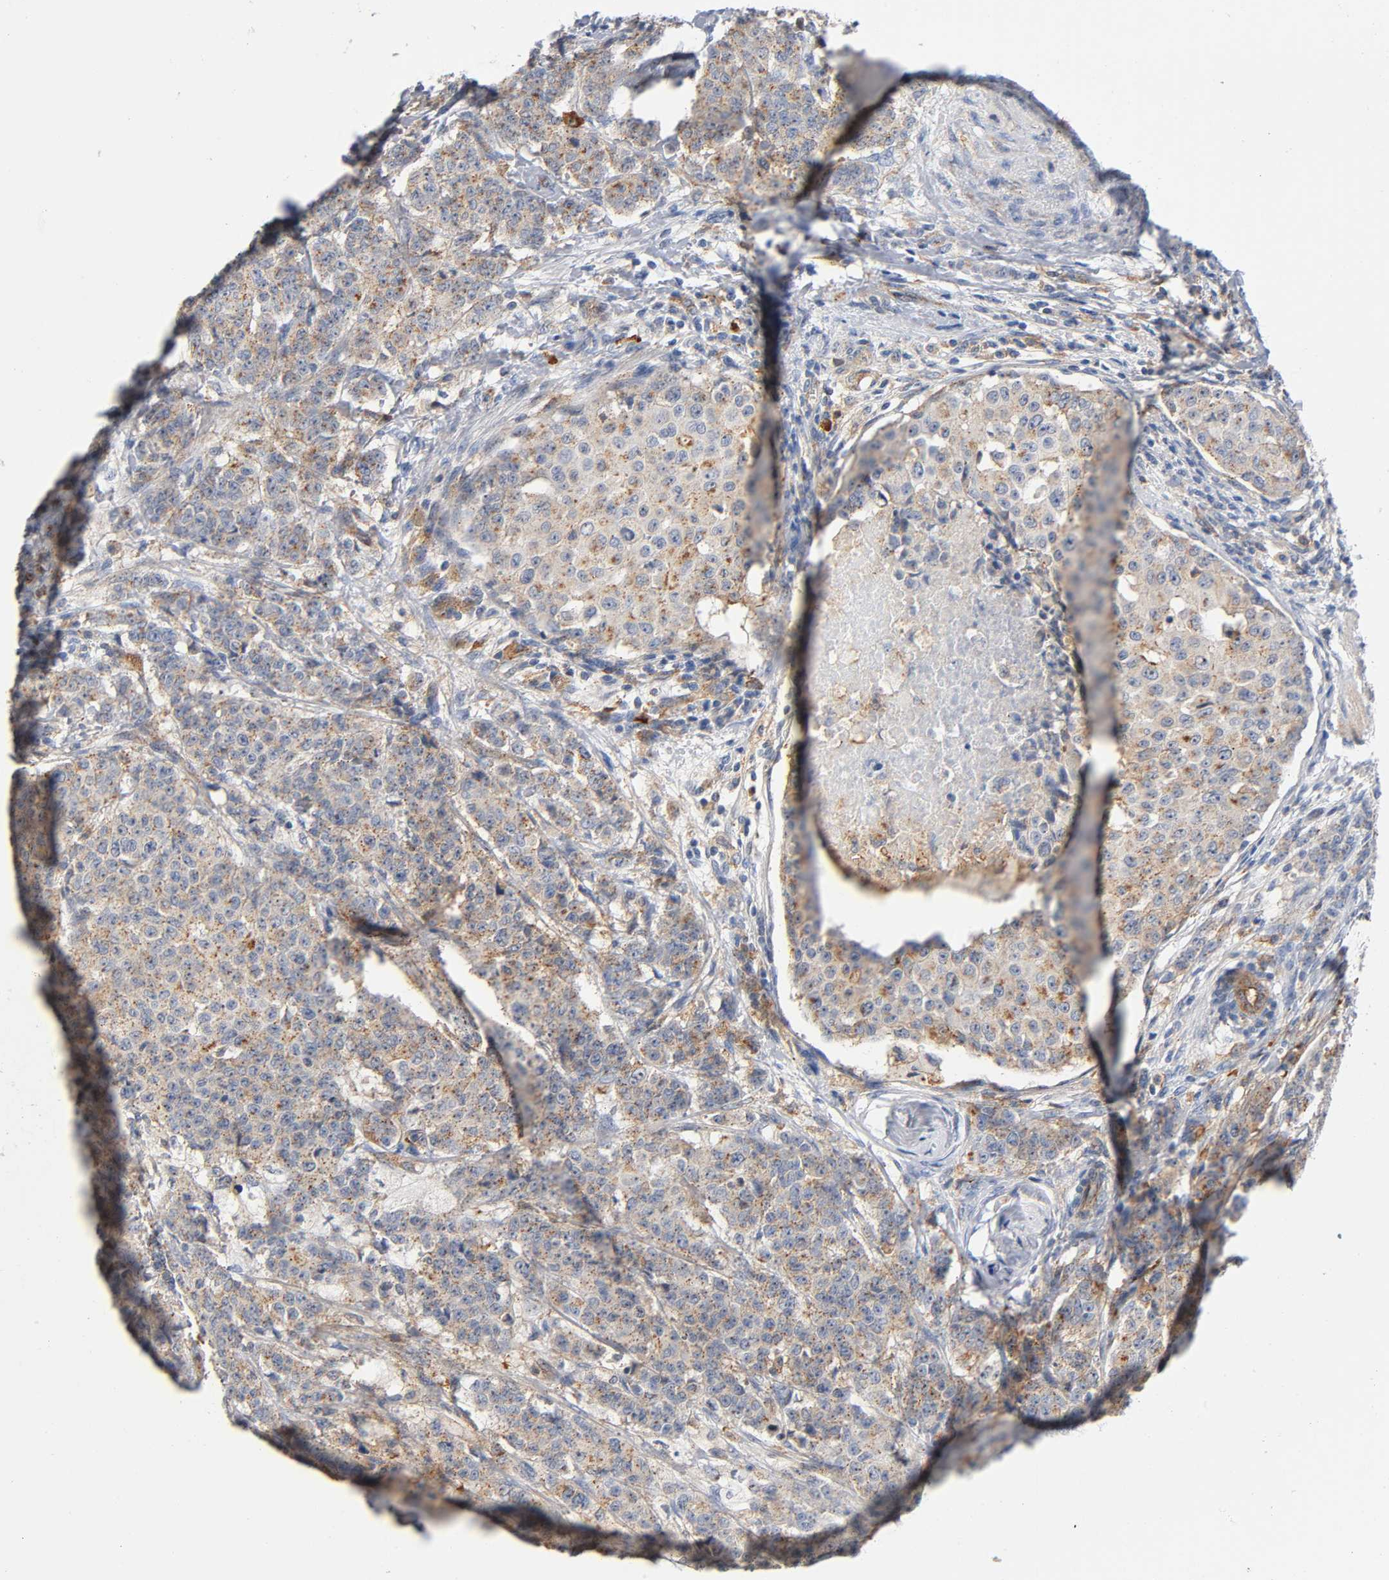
{"staining": {"intensity": "weak", "quantity": ">75%", "location": "cytoplasmic/membranous"}, "tissue": "breast cancer", "cell_type": "Tumor cells", "image_type": "cancer", "snomed": [{"axis": "morphology", "description": "Duct carcinoma"}, {"axis": "topography", "description": "Breast"}], "caption": "Brown immunohistochemical staining in breast cancer demonstrates weak cytoplasmic/membranous staining in approximately >75% of tumor cells. (IHC, brightfield microscopy, high magnification).", "gene": "CD2AP", "patient": {"sex": "female", "age": 40}}